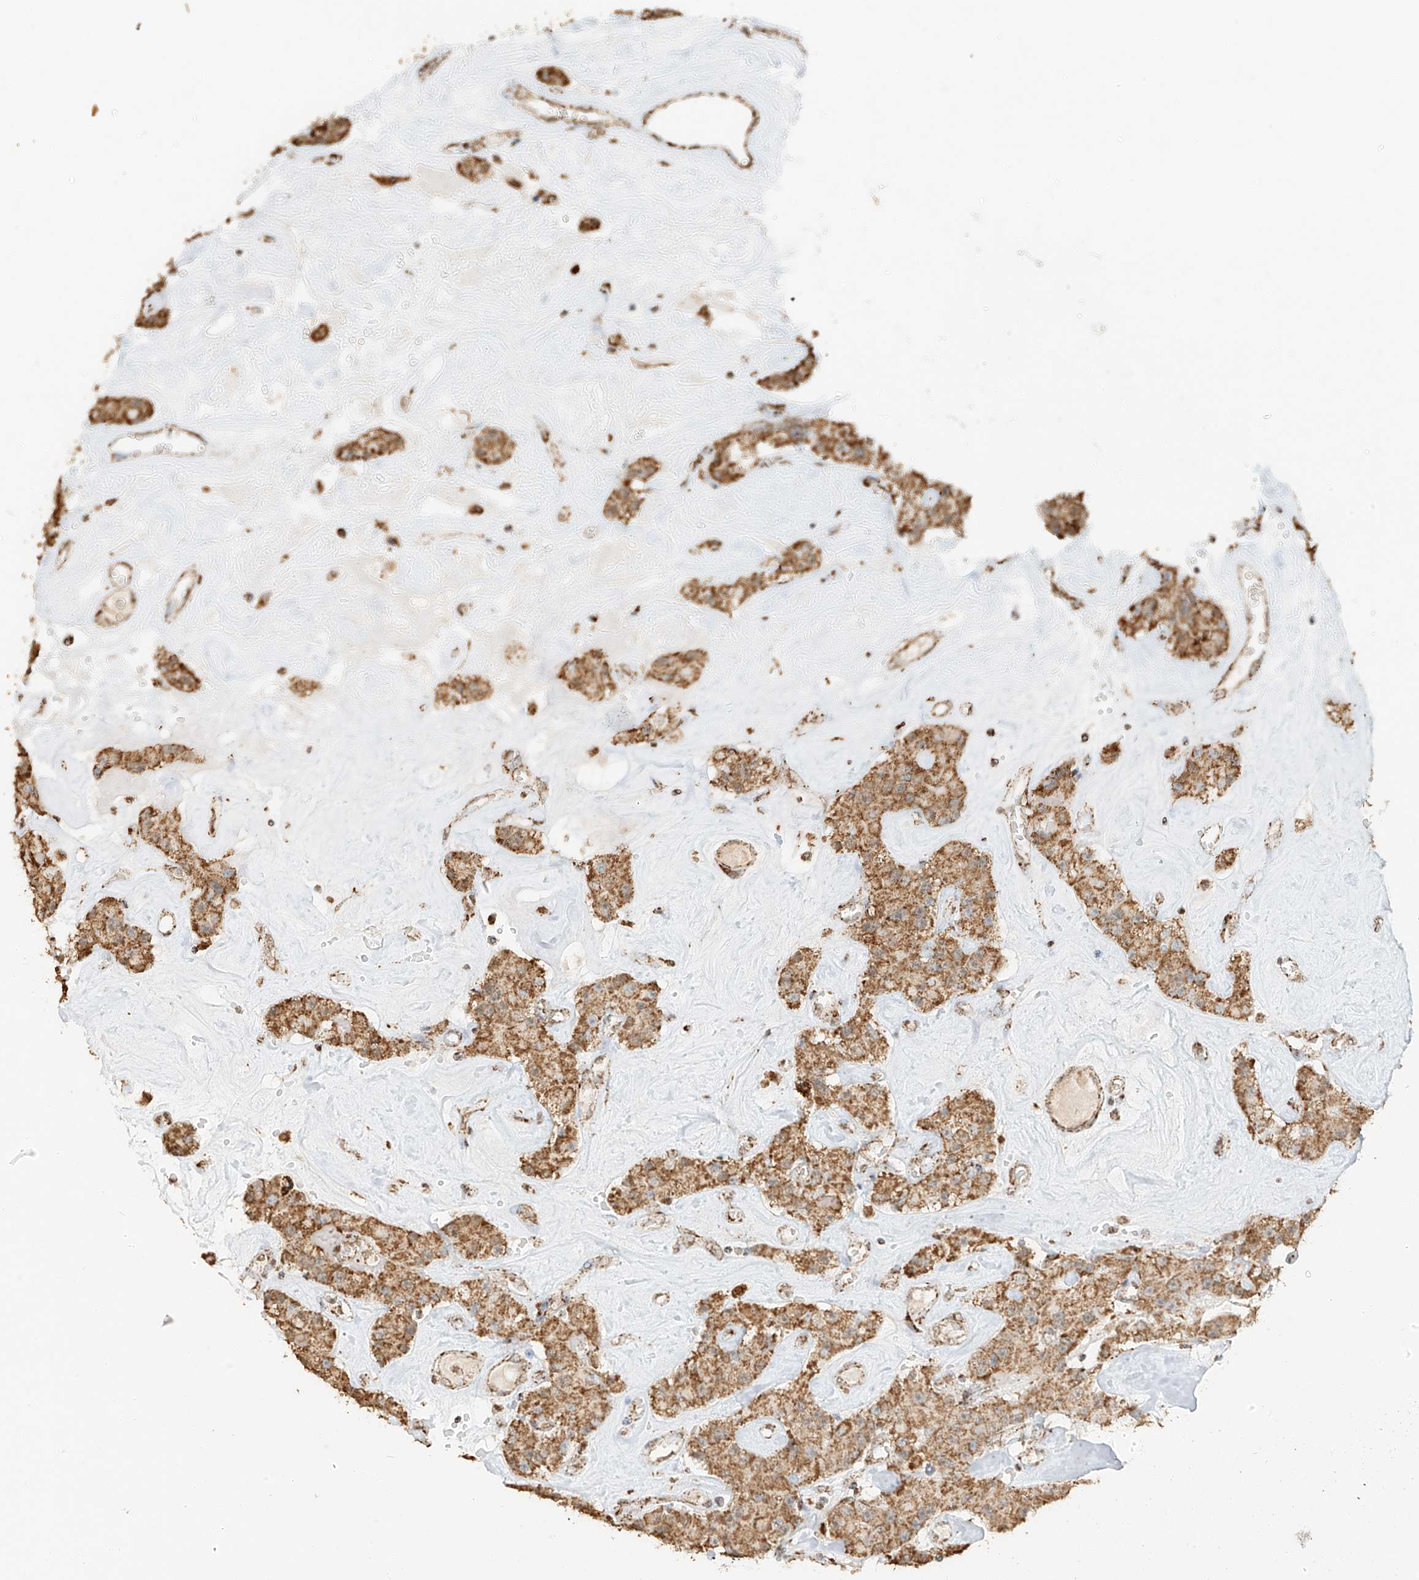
{"staining": {"intensity": "moderate", "quantity": ">75%", "location": "cytoplasmic/membranous"}, "tissue": "carcinoid", "cell_type": "Tumor cells", "image_type": "cancer", "snomed": [{"axis": "morphology", "description": "Carcinoid, malignant, NOS"}, {"axis": "topography", "description": "Pancreas"}], "caption": "About >75% of tumor cells in human malignant carcinoid demonstrate moderate cytoplasmic/membranous protein positivity as visualized by brown immunohistochemical staining.", "gene": "MIPEP", "patient": {"sex": "male", "age": 41}}